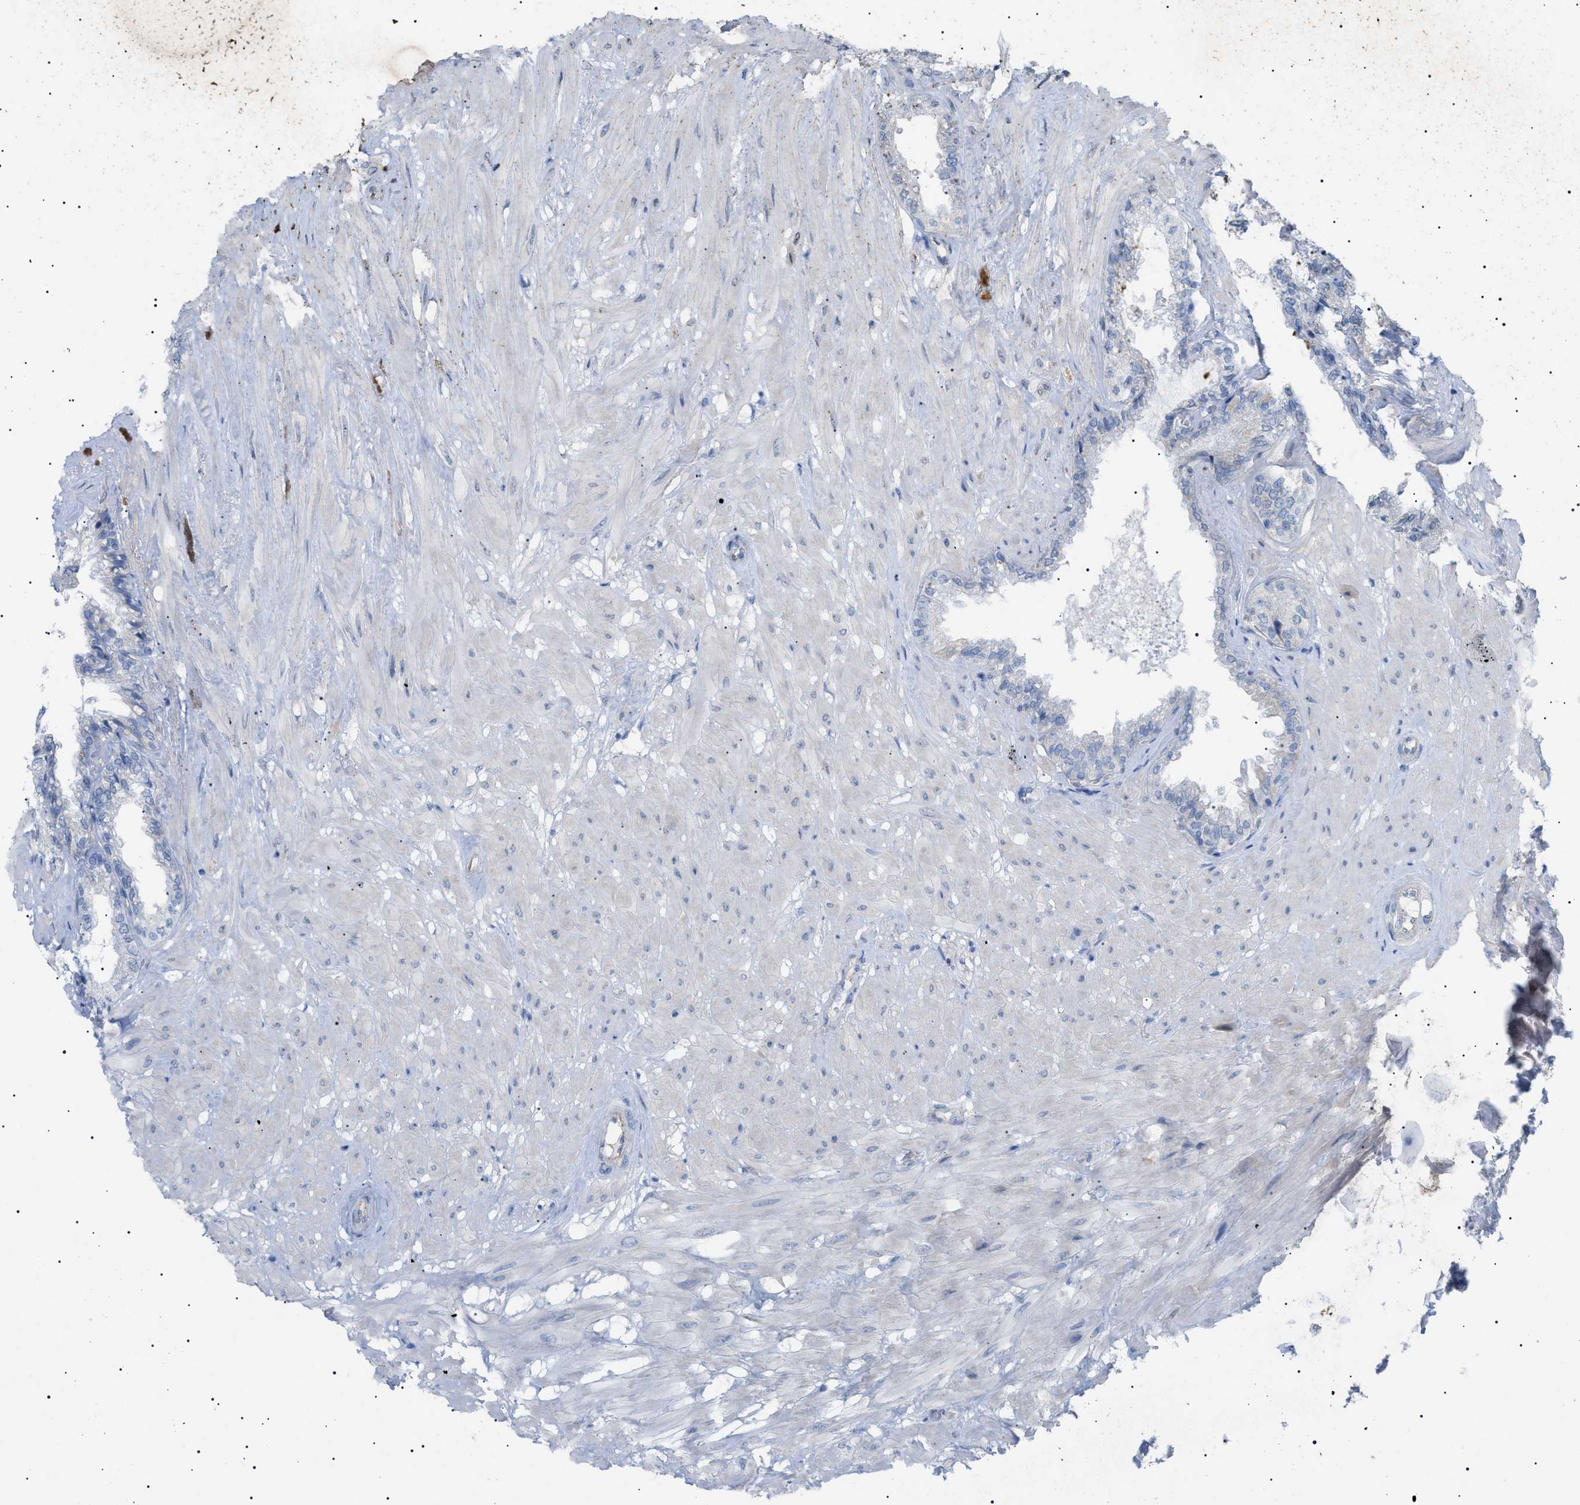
{"staining": {"intensity": "negative", "quantity": "none", "location": "none"}, "tissue": "seminal vesicle", "cell_type": "Glandular cells", "image_type": "normal", "snomed": [{"axis": "morphology", "description": "Normal tissue, NOS"}, {"axis": "topography", "description": "Seminal veicle"}], "caption": "Immunohistochemistry of benign human seminal vesicle shows no staining in glandular cells.", "gene": "ADAMTS1", "patient": {"sex": "male", "age": 46}}